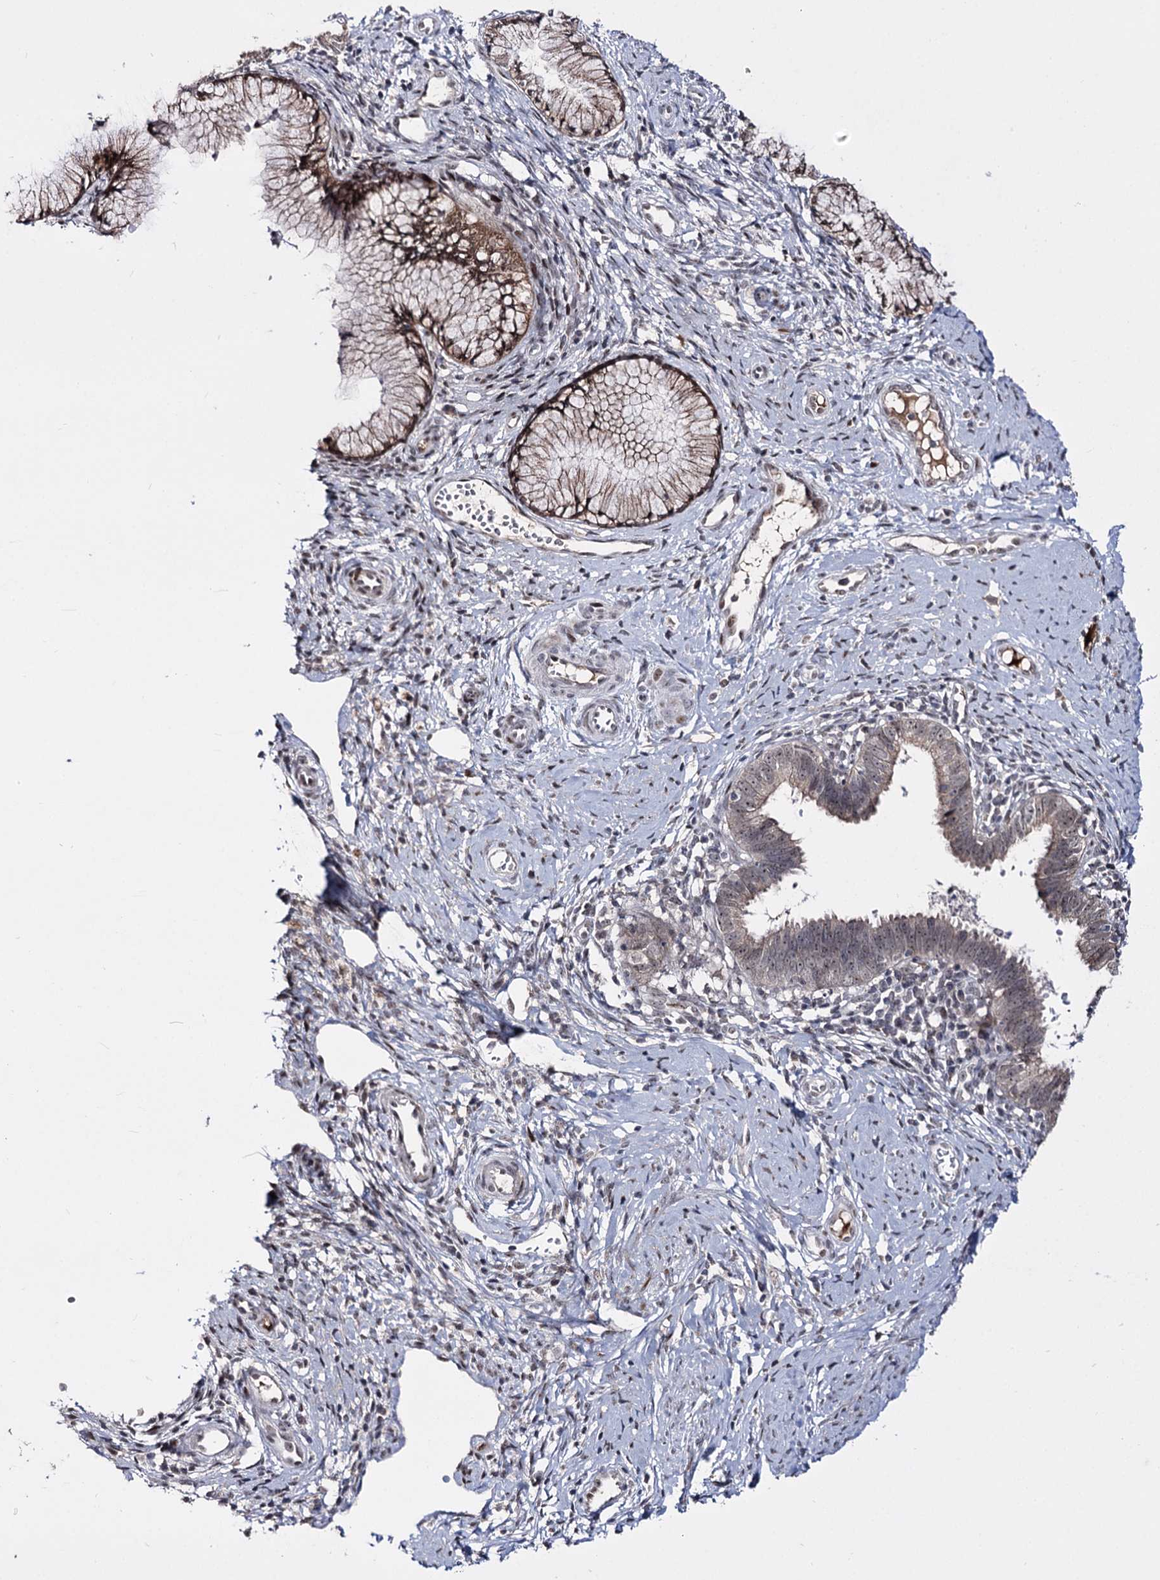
{"staining": {"intensity": "weak", "quantity": ">75%", "location": "cytoplasmic/membranous"}, "tissue": "cervical cancer", "cell_type": "Tumor cells", "image_type": "cancer", "snomed": [{"axis": "morphology", "description": "Adenocarcinoma, NOS"}, {"axis": "topography", "description": "Cervix"}], "caption": "Immunohistochemical staining of cervical cancer demonstrates low levels of weak cytoplasmic/membranous positivity in about >75% of tumor cells.", "gene": "STOX1", "patient": {"sex": "female", "age": 36}}